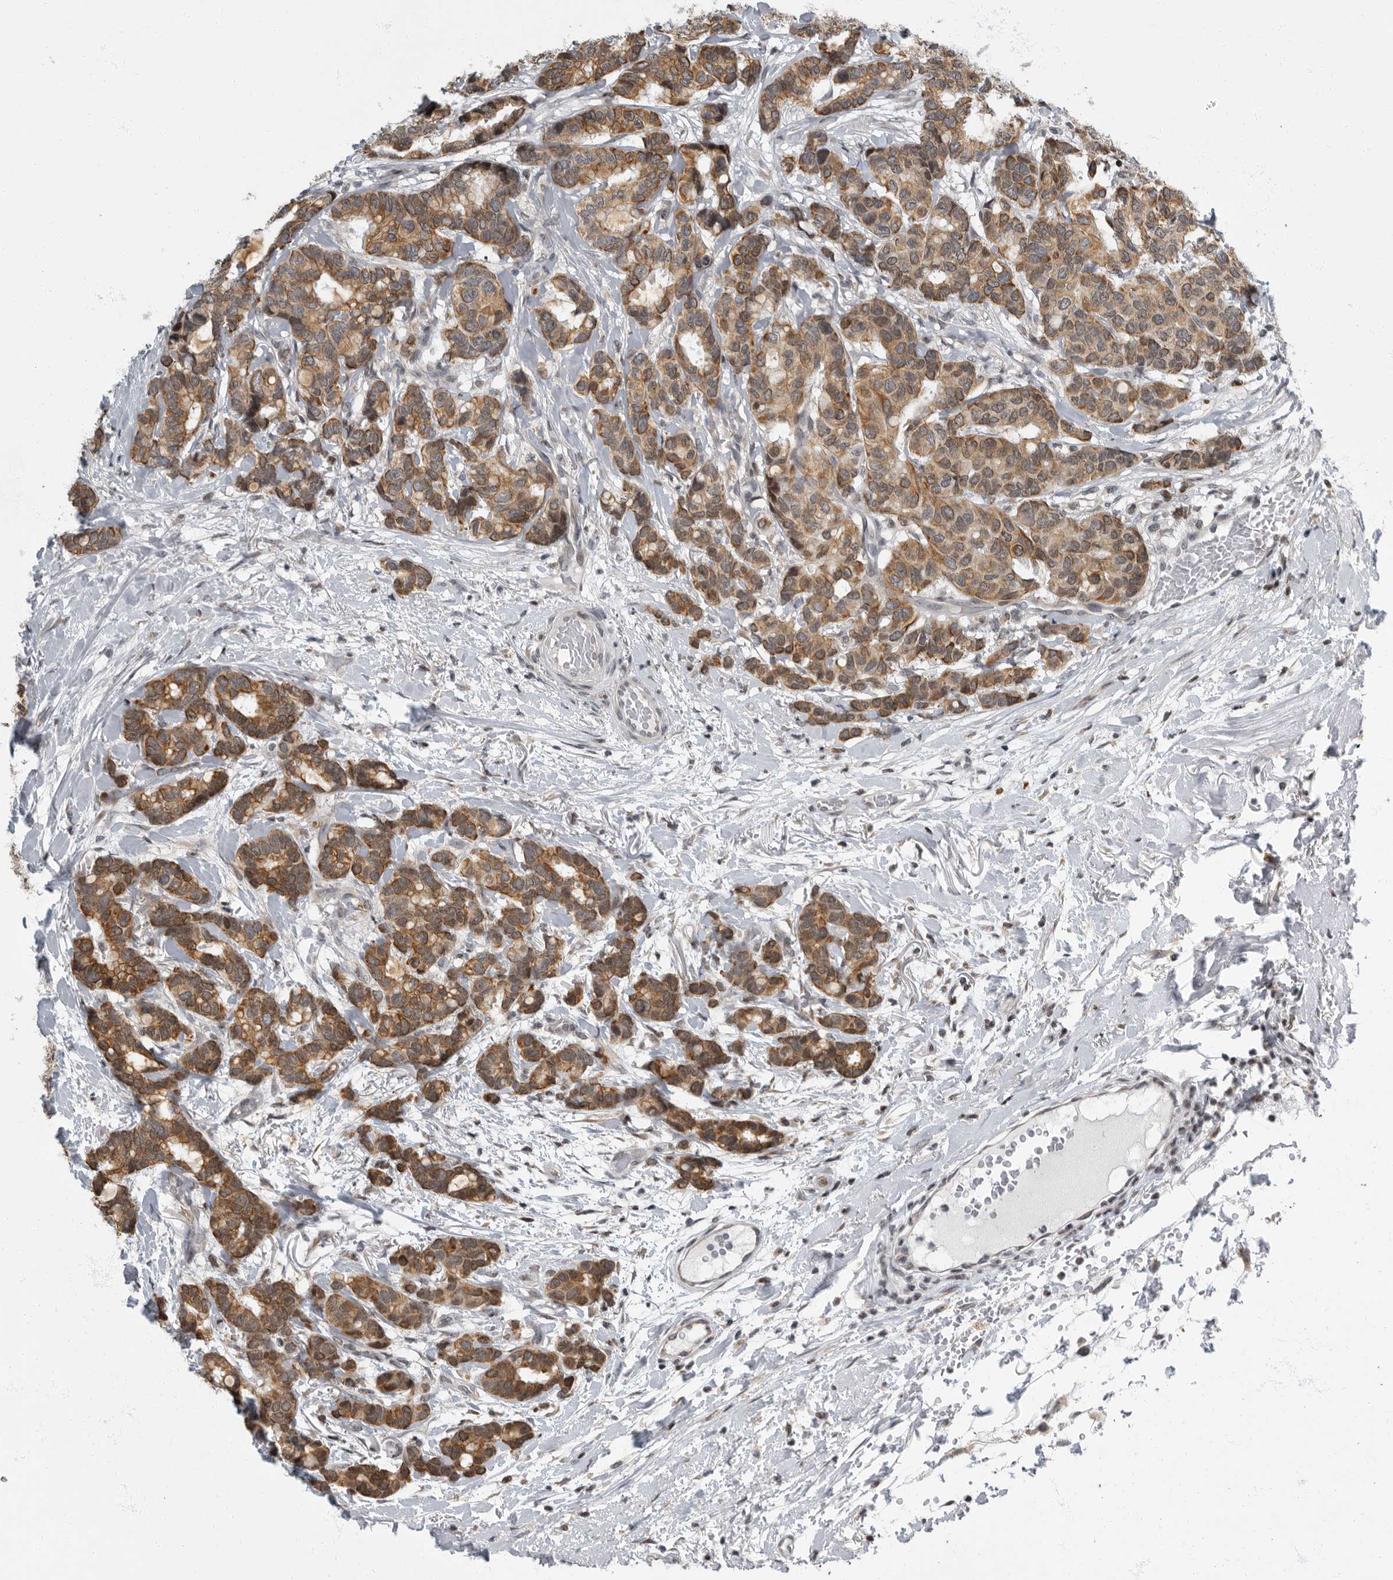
{"staining": {"intensity": "moderate", "quantity": ">75%", "location": "cytoplasmic/membranous"}, "tissue": "breast cancer", "cell_type": "Tumor cells", "image_type": "cancer", "snomed": [{"axis": "morphology", "description": "Duct carcinoma"}, {"axis": "topography", "description": "Breast"}], "caption": "The photomicrograph exhibits a brown stain indicating the presence of a protein in the cytoplasmic/membranous of tumor cells in breast intraductal carcinoma. (DAB (3,3'-diaminobenzidine) IHC with brightfield microscopy, high magnification).", "gene": "EVI5", "patient": {"sex": "female", "age": 87}}